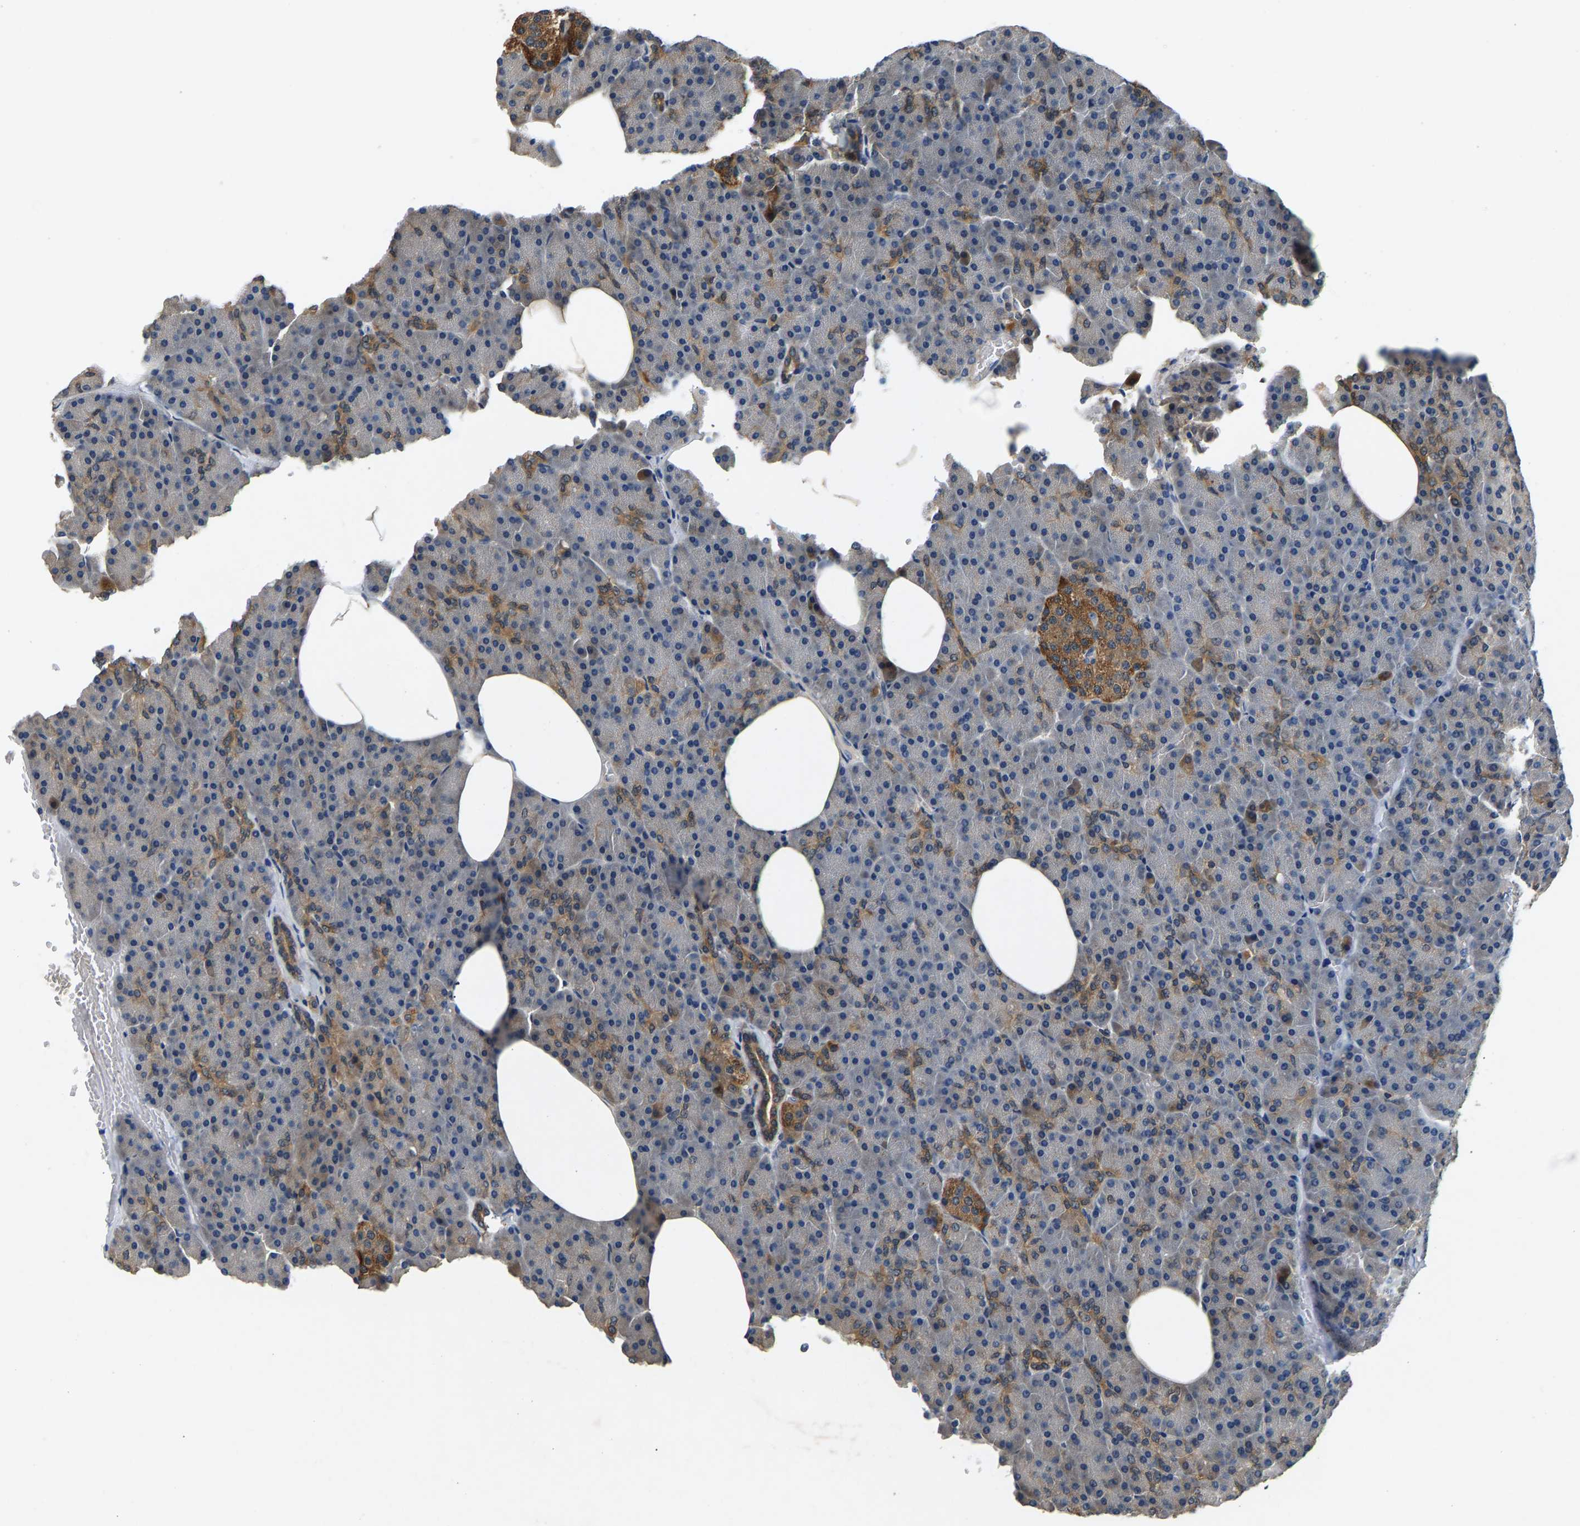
{"staining": {"intensity": "moderate", "quantity": "<25%", "location": "cytoplasmic/membranous"}, "tissue": "pancreas", "cell_type": "Exocrine glandular cells", "image_type": "normal", "snomed": [{"axis": "morphology", "description": "Normal tissue, NOS"}, {"axis": "topography", "description": "Pancreas"}], "caption": "Pancreas stained for a protein reveals moderate cytoplasmic/membranous positivity in exocrine glandular cells.", "gene": "NT5C", "patient": {"sex": "female", "age": 35}}